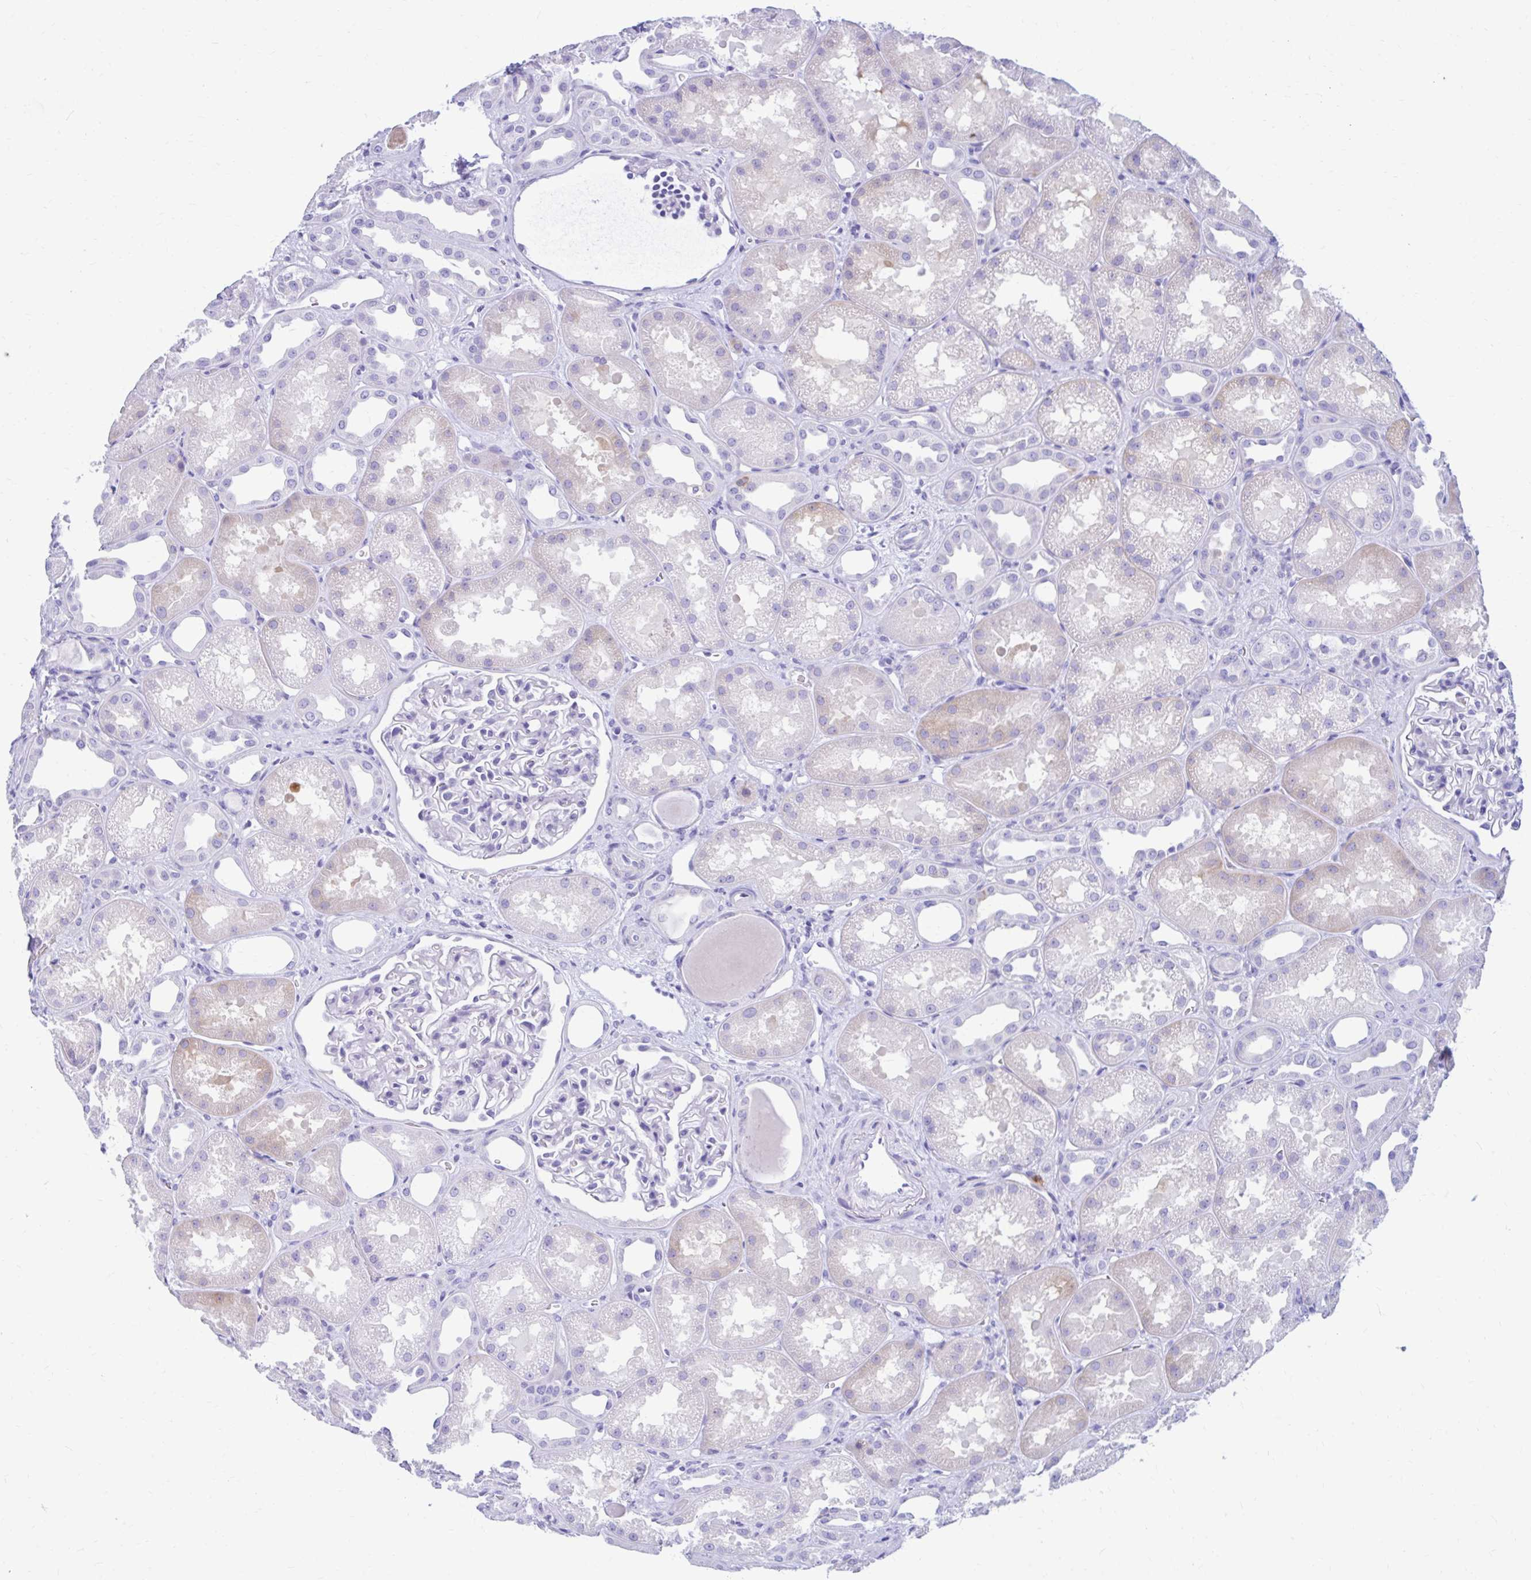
{"staining": {"intensity": "negative", "quantity": "none", "location": "none"}, "tissue": "kidney", "cell_type": "Cells in glomeruli", "image_type": "normal", "snomed": [{"axis": "morphology", "description": "Normal tissue, NOS"}, {"axis": "topography", "description": "Kidney"}], "caption": "DAB (3,3'-diaminobenzidine) immunohistochemical staining of normal human kidney demonstrates no significant expression in cells in glomeruli.", "gene": "NSG2", "patient": {"sex": "male", "age": 61}}